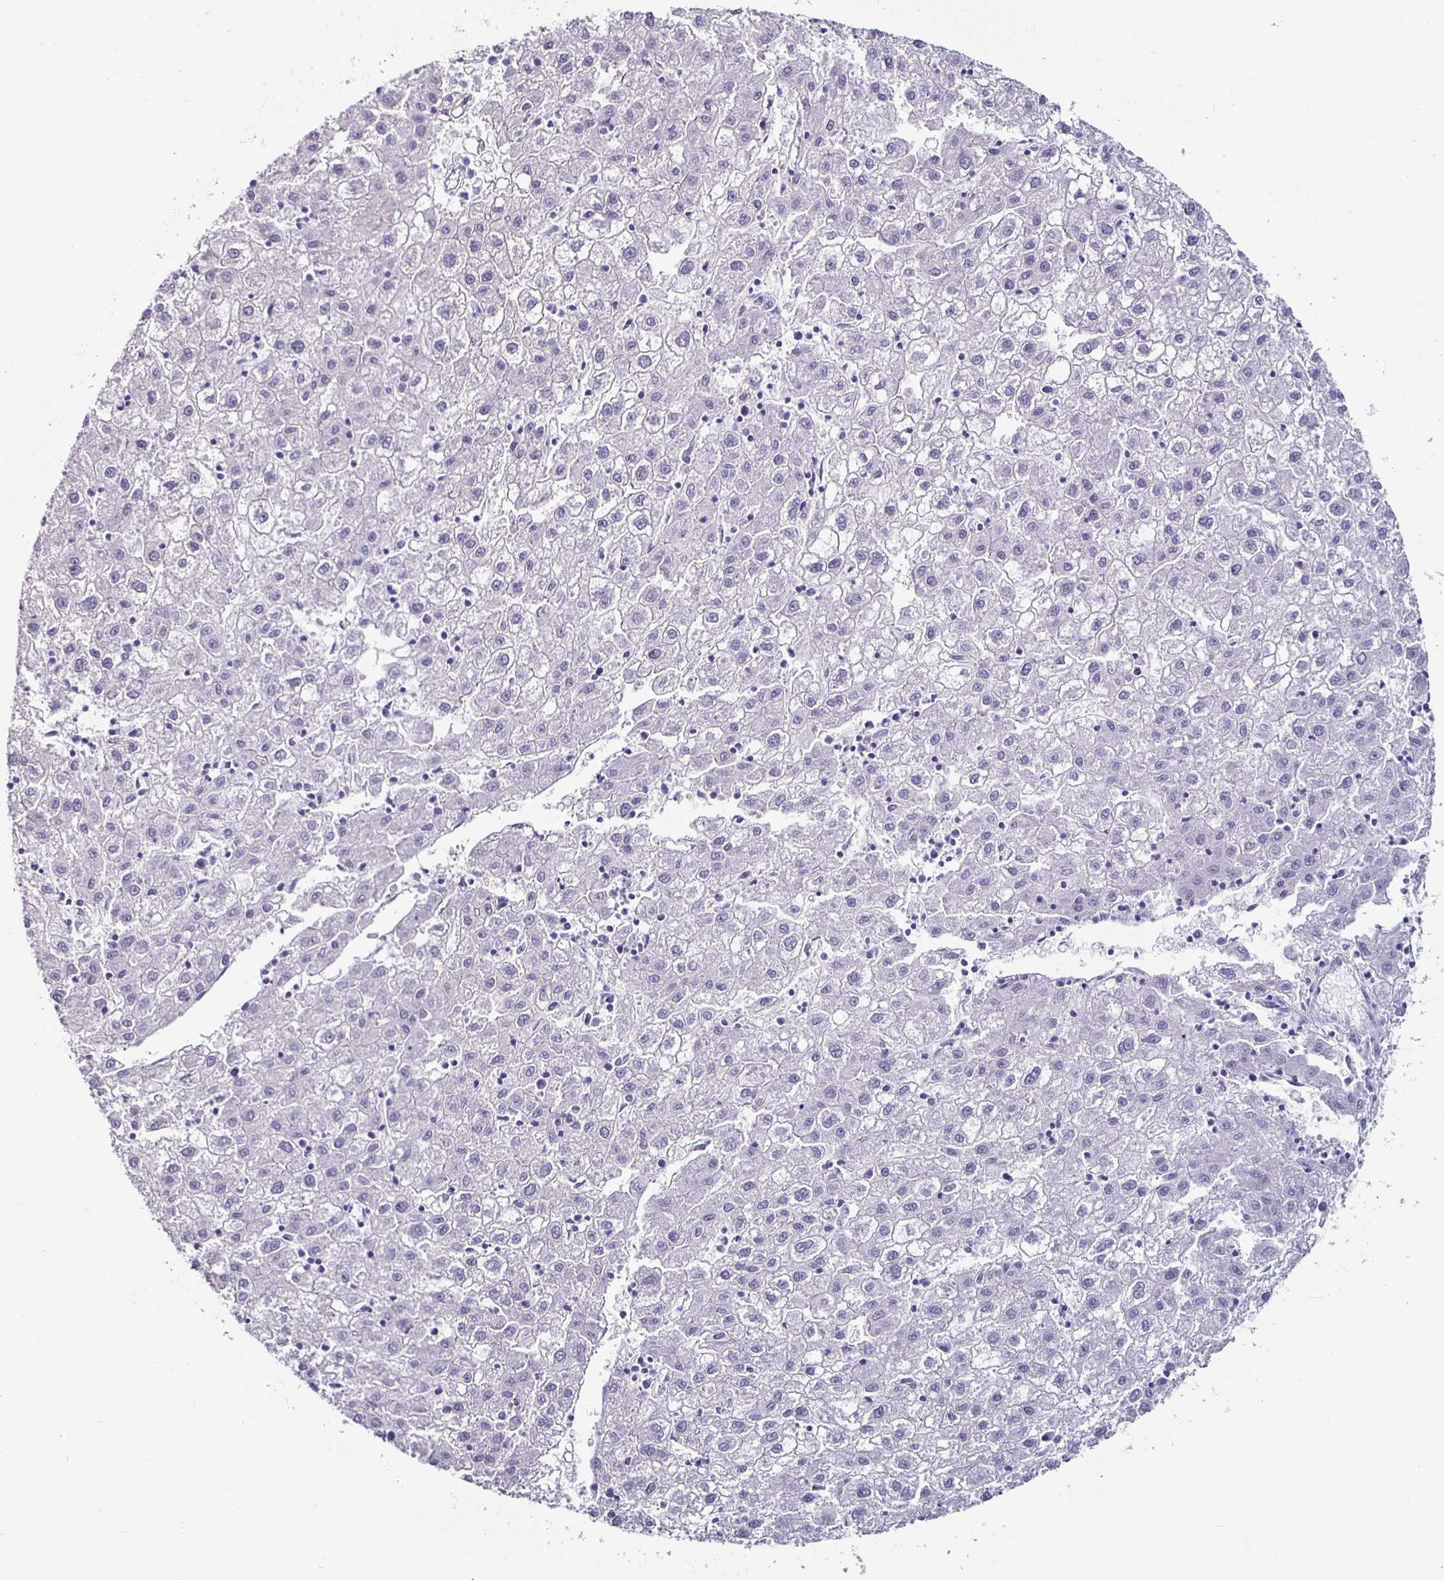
{"staining": {"intensity": "negative", "quantity": "none", "location": "none"}, "tissue": "liver cancer", "cell_type": "Tumor cells", "image_type": "cancer", "snomed": [{"axis": "morphology", "description": "Carcinoma, Hepatocellular, NOS"}, {"axis": "topography", "description": "Liver"}], "caption": "The image exhibits no staining of tumor cells in liver cancer.", "gene": "DDX39B", "patient": {"sex": "male", "age": 72}}